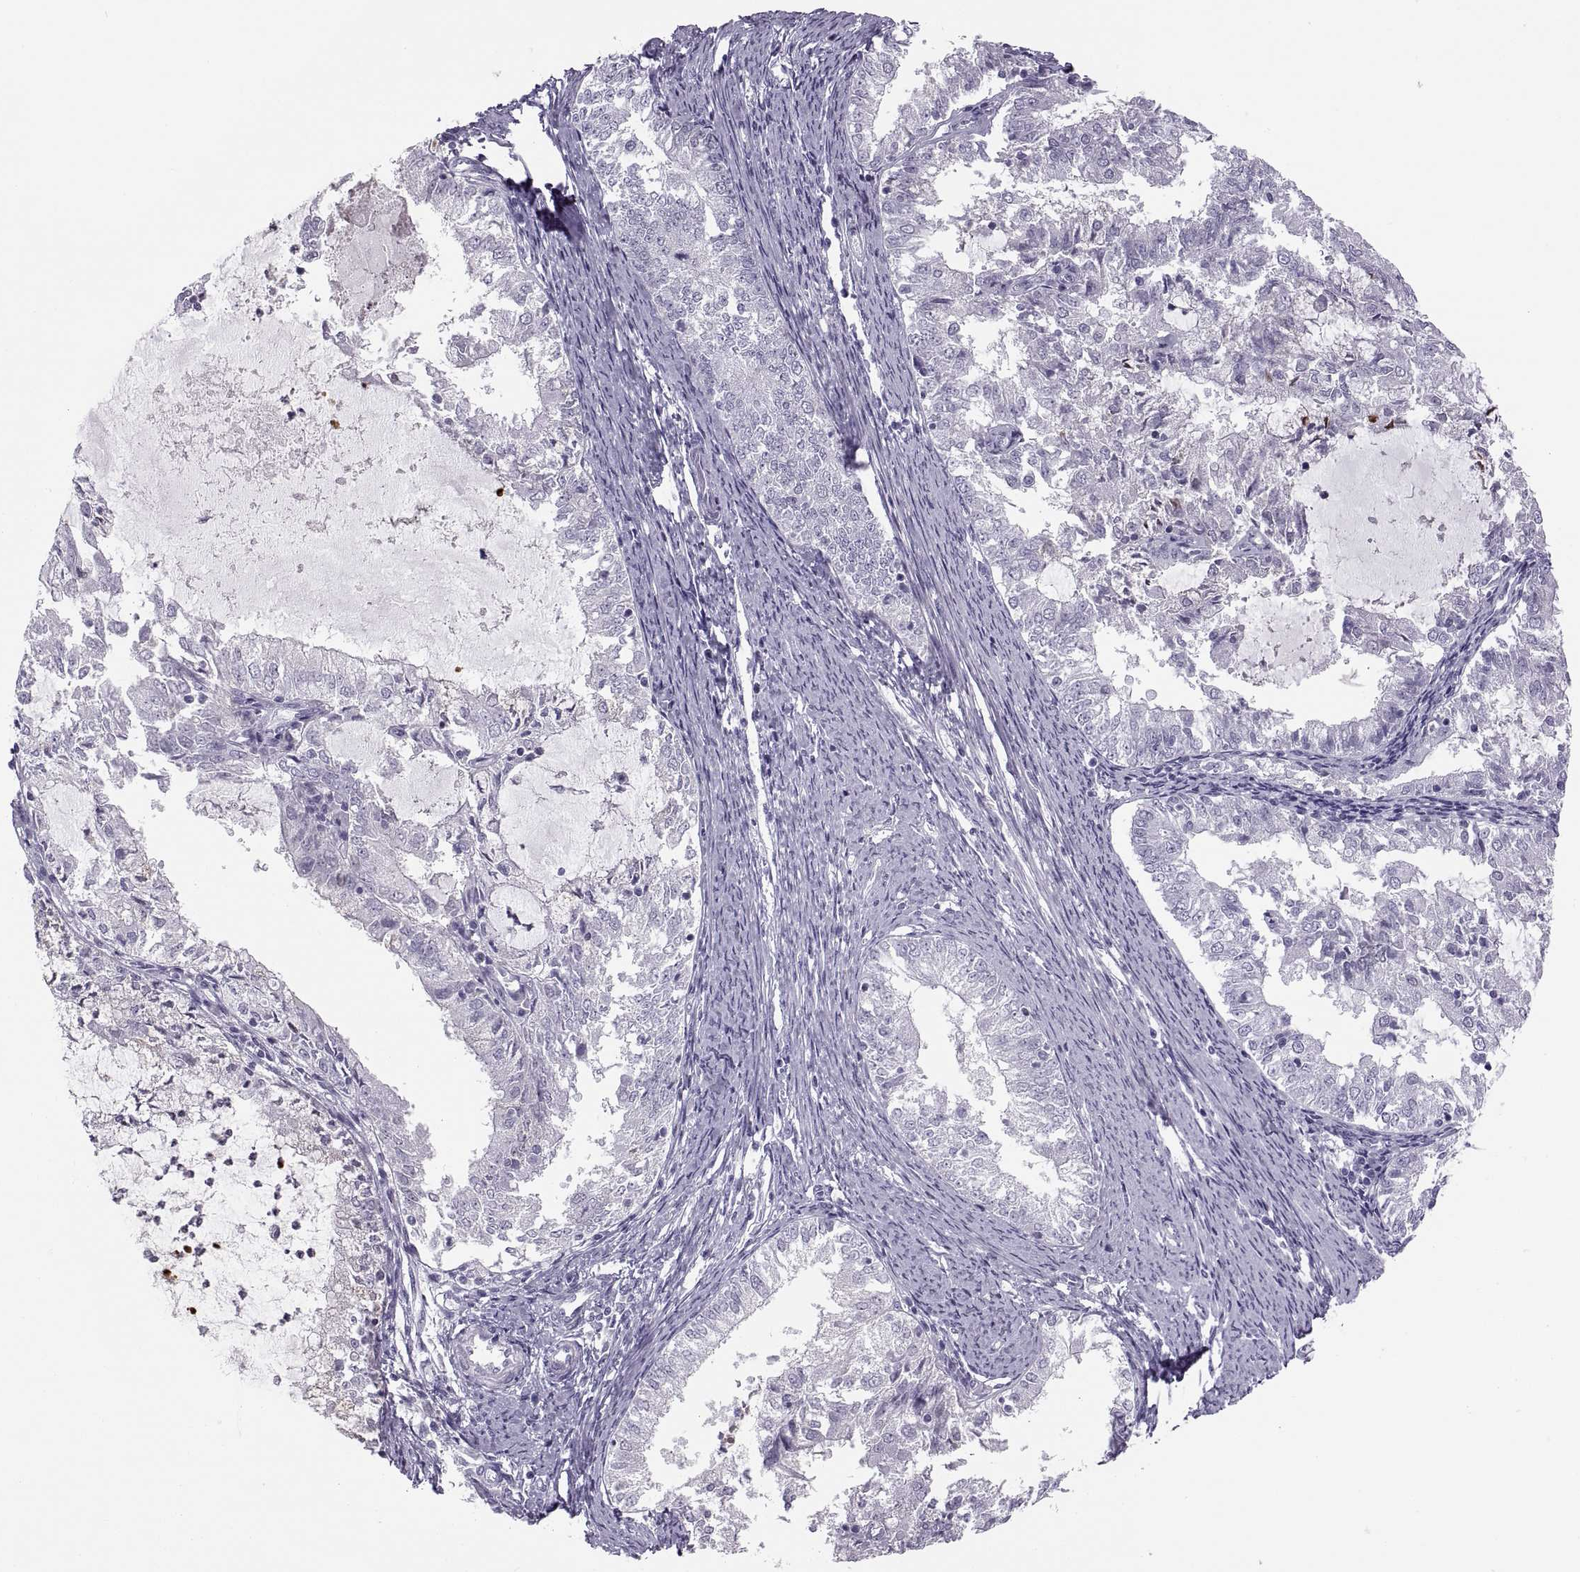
{"staining": {"intensity": "negative", "quantity": "none", "location": "none"}, "tissue": "endometrial cancer", "cell_type": "Tumor cells", "image_type": "cancer", "snomed": [{"axis": "morphology", "description": "Adenocarcinoma, NOS"}, {"axis": "topography", "description": "Endometrium"}], "caption": "High power microscopy micrograph of an immunohistochemistry (IHC) photomicrograph of endometrial cancer, revealing no significant positivity in tumor cells.", "gene": "C3orf22", "patient": {"sex": "female", "age": 57}}